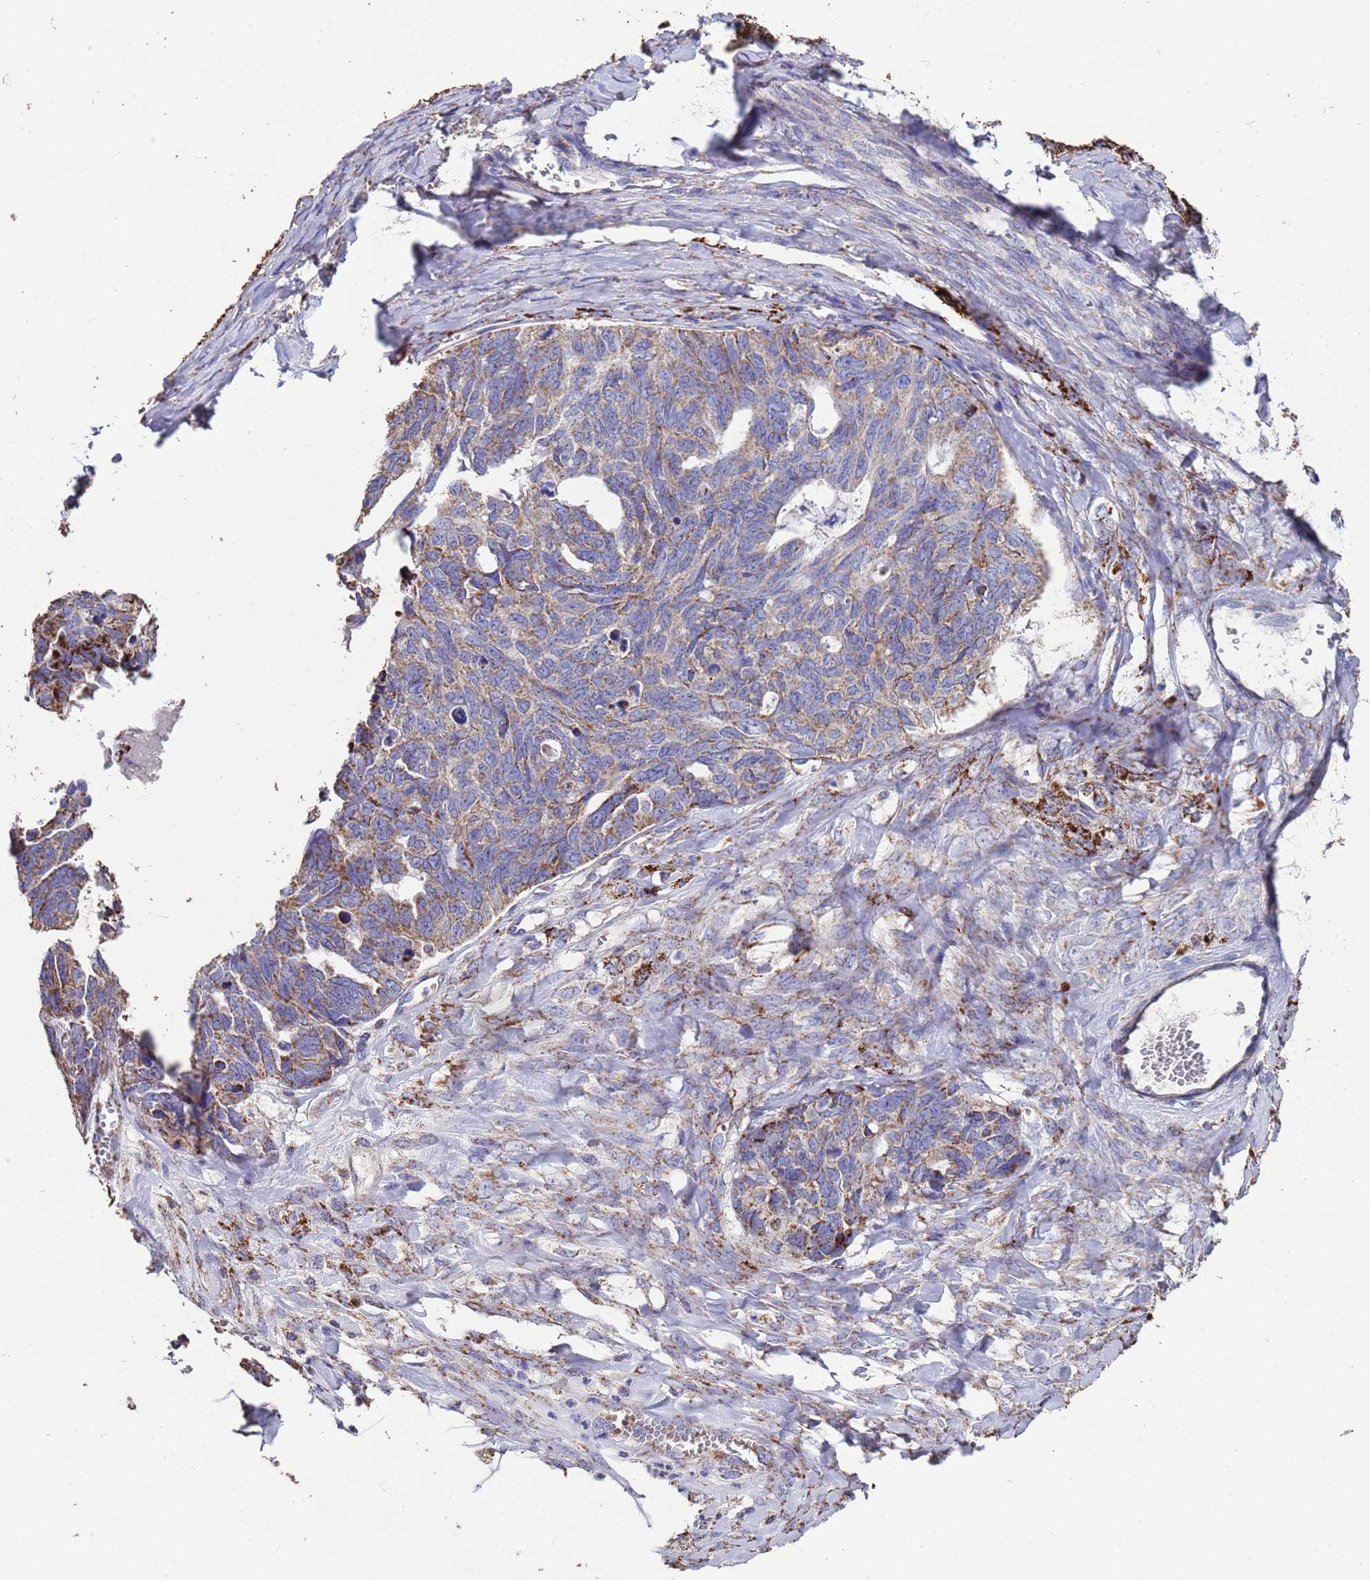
{"staining": {"intensity": "strong", "quantity": "25%-75%", "location": "cytoplasmic/membranous"}, "tissue": "ovarian cancer", "cell_type": "Tumor cells", "image_type": "cancer", "snomed": [{"axis": "morphology", "description": "Cystadenocarcinoma, serous, NOS"}, {"axis": "topography", "description": "Ovary"}], "caption": "Brown immunohistochemical staining in human ovarian cancer displays strong cytoplasmic/membranous expression in about 25%-75% of tumor cells.", "gene": "ZNFX1", "patient": {"sex": "female", "age": 79}}